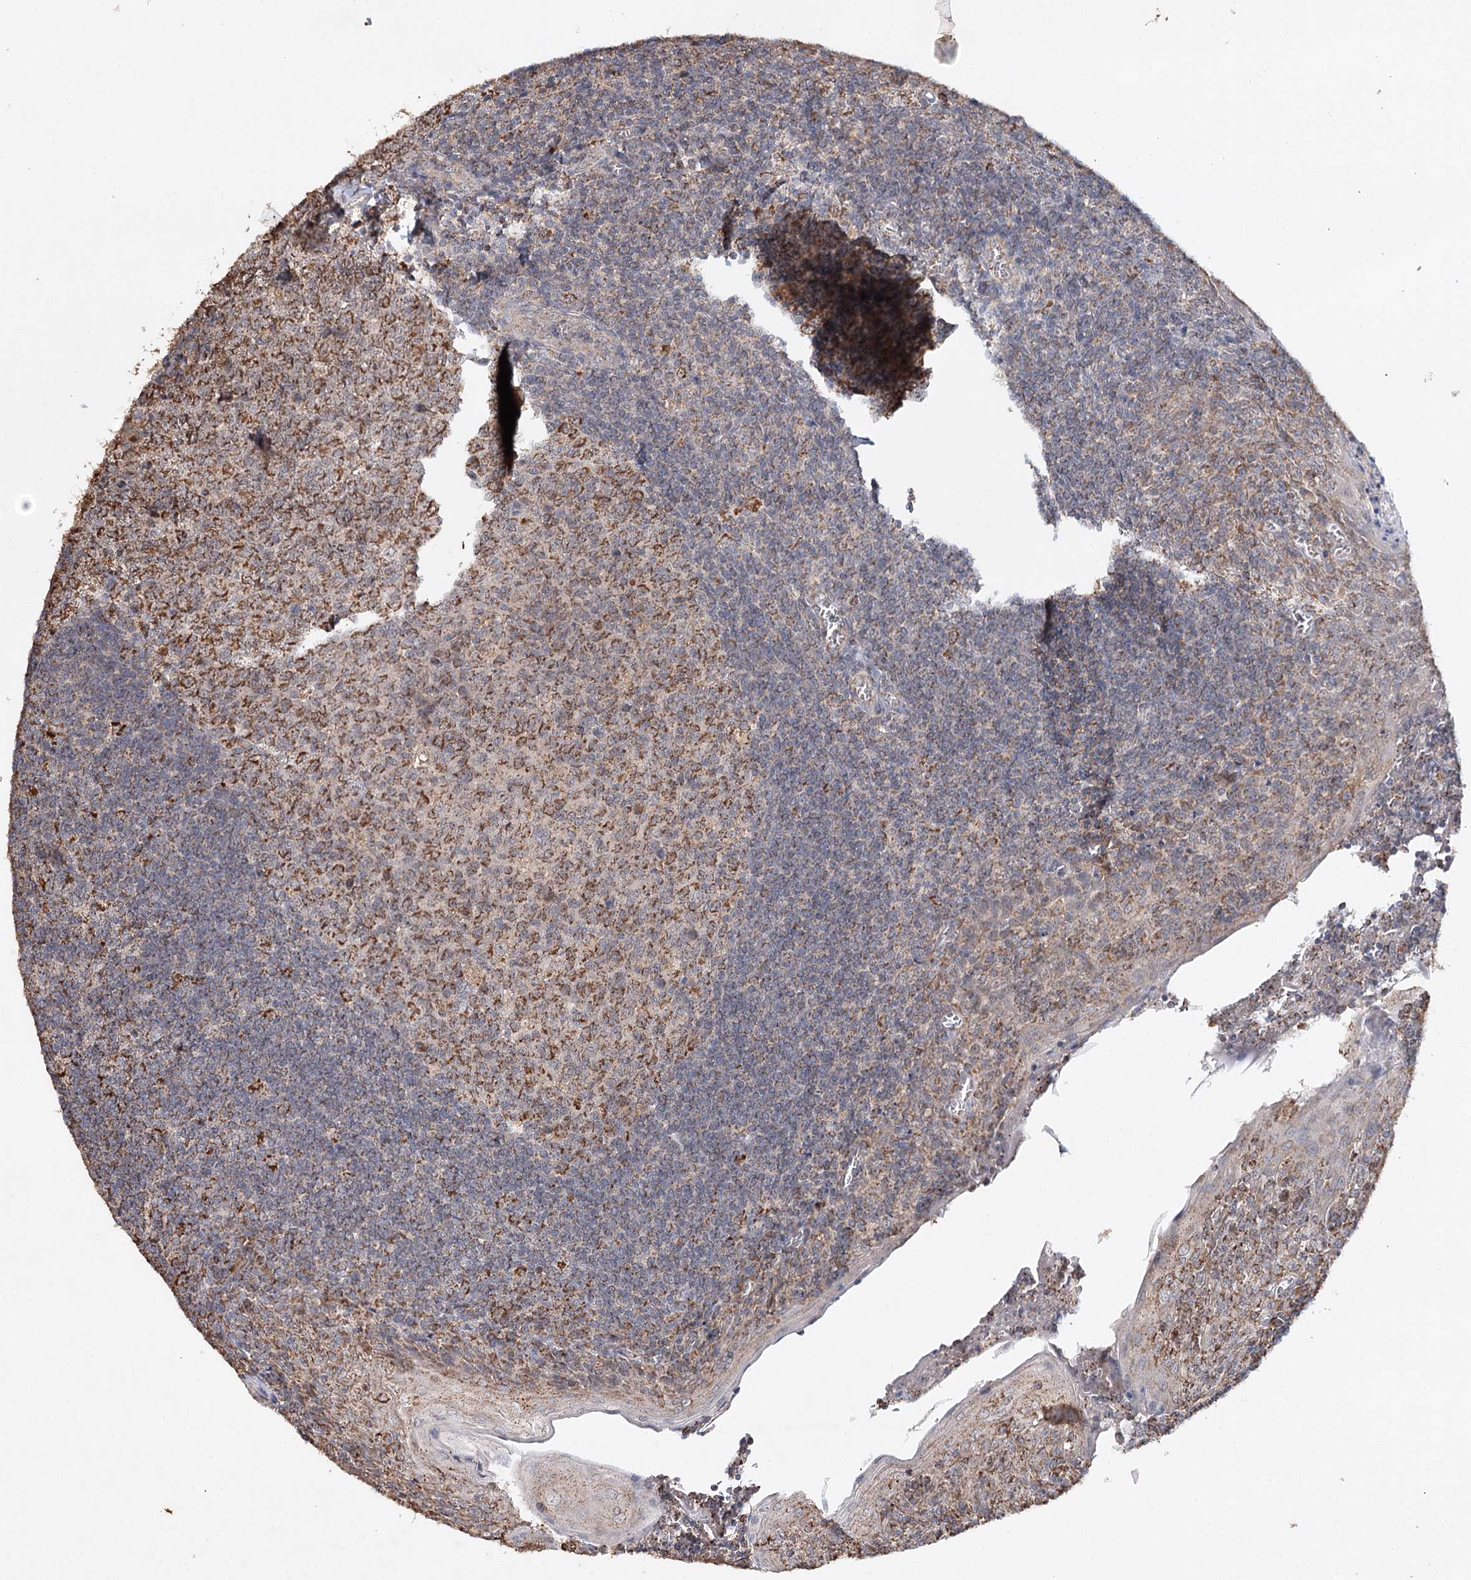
{"staining": {"intensity": "moderate", "quantity": ">75%", "location": "cytoplasmic/membranous"}, "tissue": "tonsil", "cell_type": "Germinal center cells", "image_type": "normal", "snomed": [{"axis": "morphology", "description": "Normal tissue, NOS"}, {"axis": "topography", "description": "Tonsil"}], "caption": "Protein expression analysis of benign tonsil demonstrates moderate cytoplasmic/membranous positivity in approximately >75% of germinal center cells.", "gene": "PIK3CB", "patient": {"sex": "male", "age": 27}}